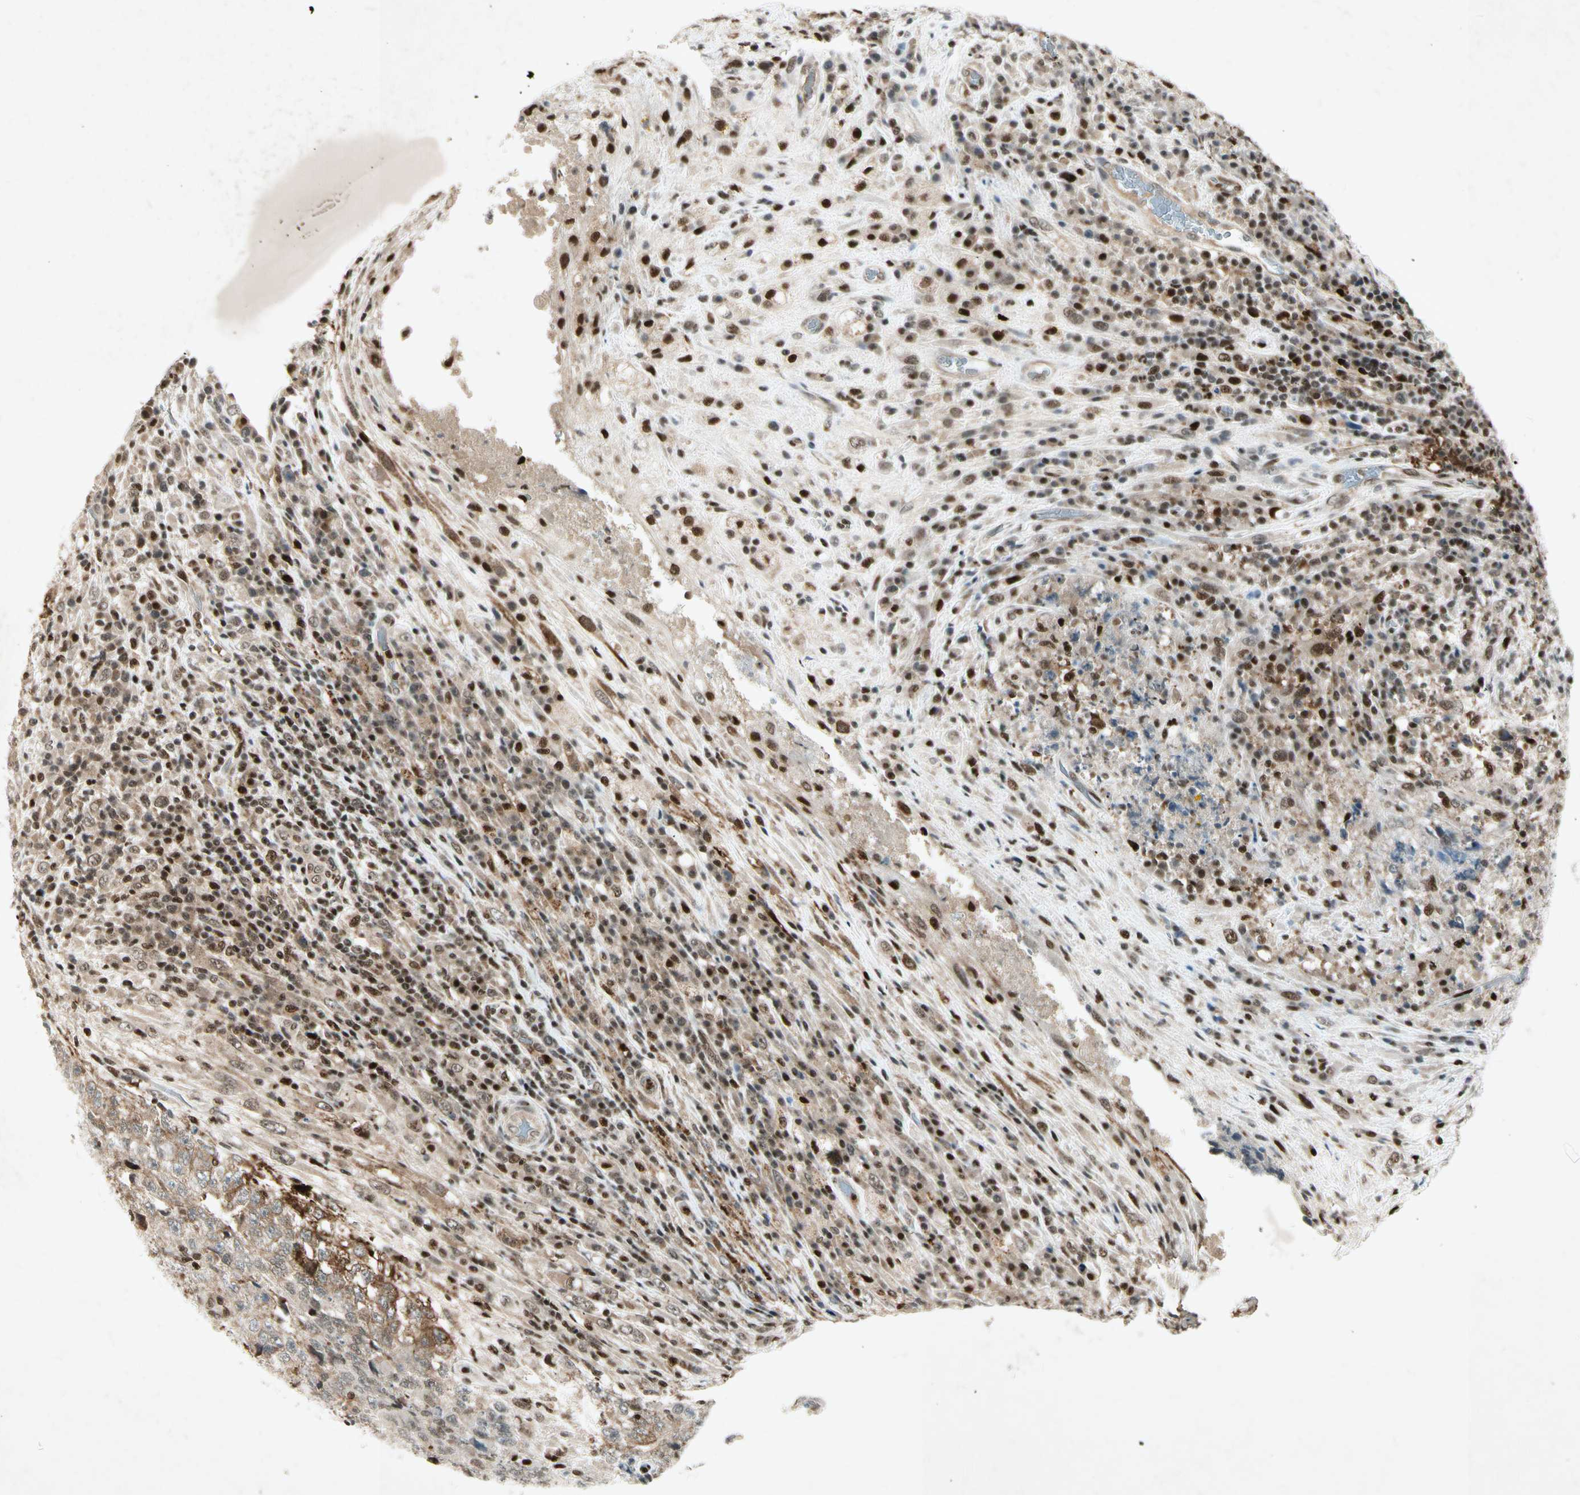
{"staining": {"intensity": "moderate", "quantity": ">75%", "location": "cytoplasmic/membranous,nuclear"}, "tissue": "testis cancer", "cell_type": "Tumor cells", "image_type": "cancer", "snomed": [{"axis": "morphology", "description": "Necrosis, NOS"}, {"axis": "morphology", "description": "Carcinoma, Embryonal, NOS"}, {"axis": "topography", "description": "Testis"}], "caption": "A medium amount of moderate cytoplasmic/membranous and nuclear expression is appreciated in about >75% of tumor cells in testis cancer (embryonal carcinoma) tissue.", "gene": "RNF43", "patient": {"sex": "male", "age": 19}}